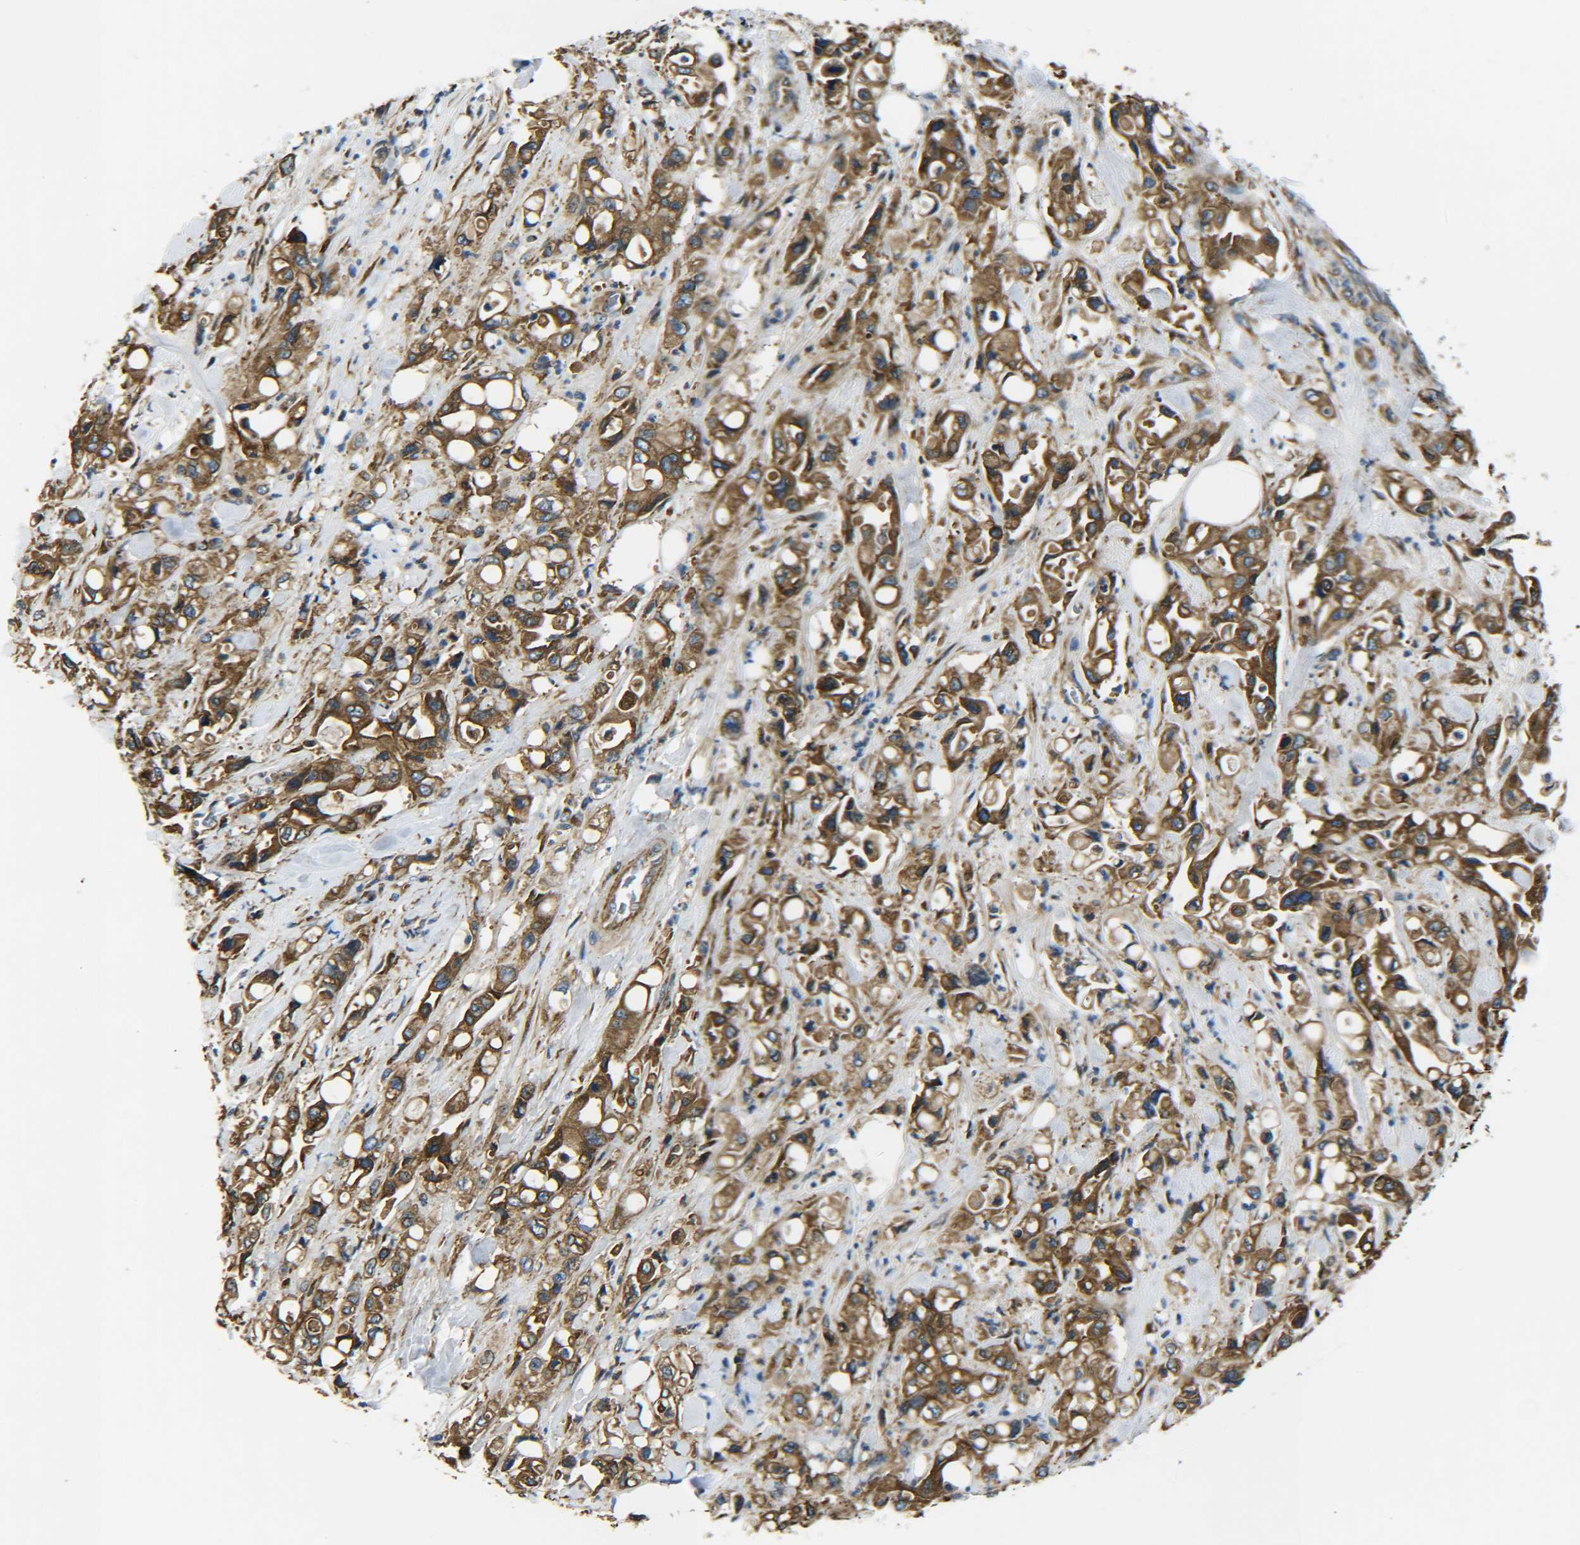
{"staining": {"intensity": "strong", "quantity": ">75%", "location": "cytoplasmic/membranous"}, "tissue": "pancreatic cancer", "cell_type": "Tumor cells", "image_type": "cancer", "snomed": [{"axis": "morphology", "description": "Adenocarcinoma, NOS"}, {"axis": "topography", "description": "Pancreas"}], "caption": "Immunohistochemistry (IHC) of human pancreatic cancer (adenocarcinoma) demonstrates high levels of strong cytoplasmic/membranous expression in about >75% of tumor cells. (brown staining indicates protein expression, while blue staining denotes nuclei).", "gene": "PREB", "patient": {"sex": "male", "age": 70}}